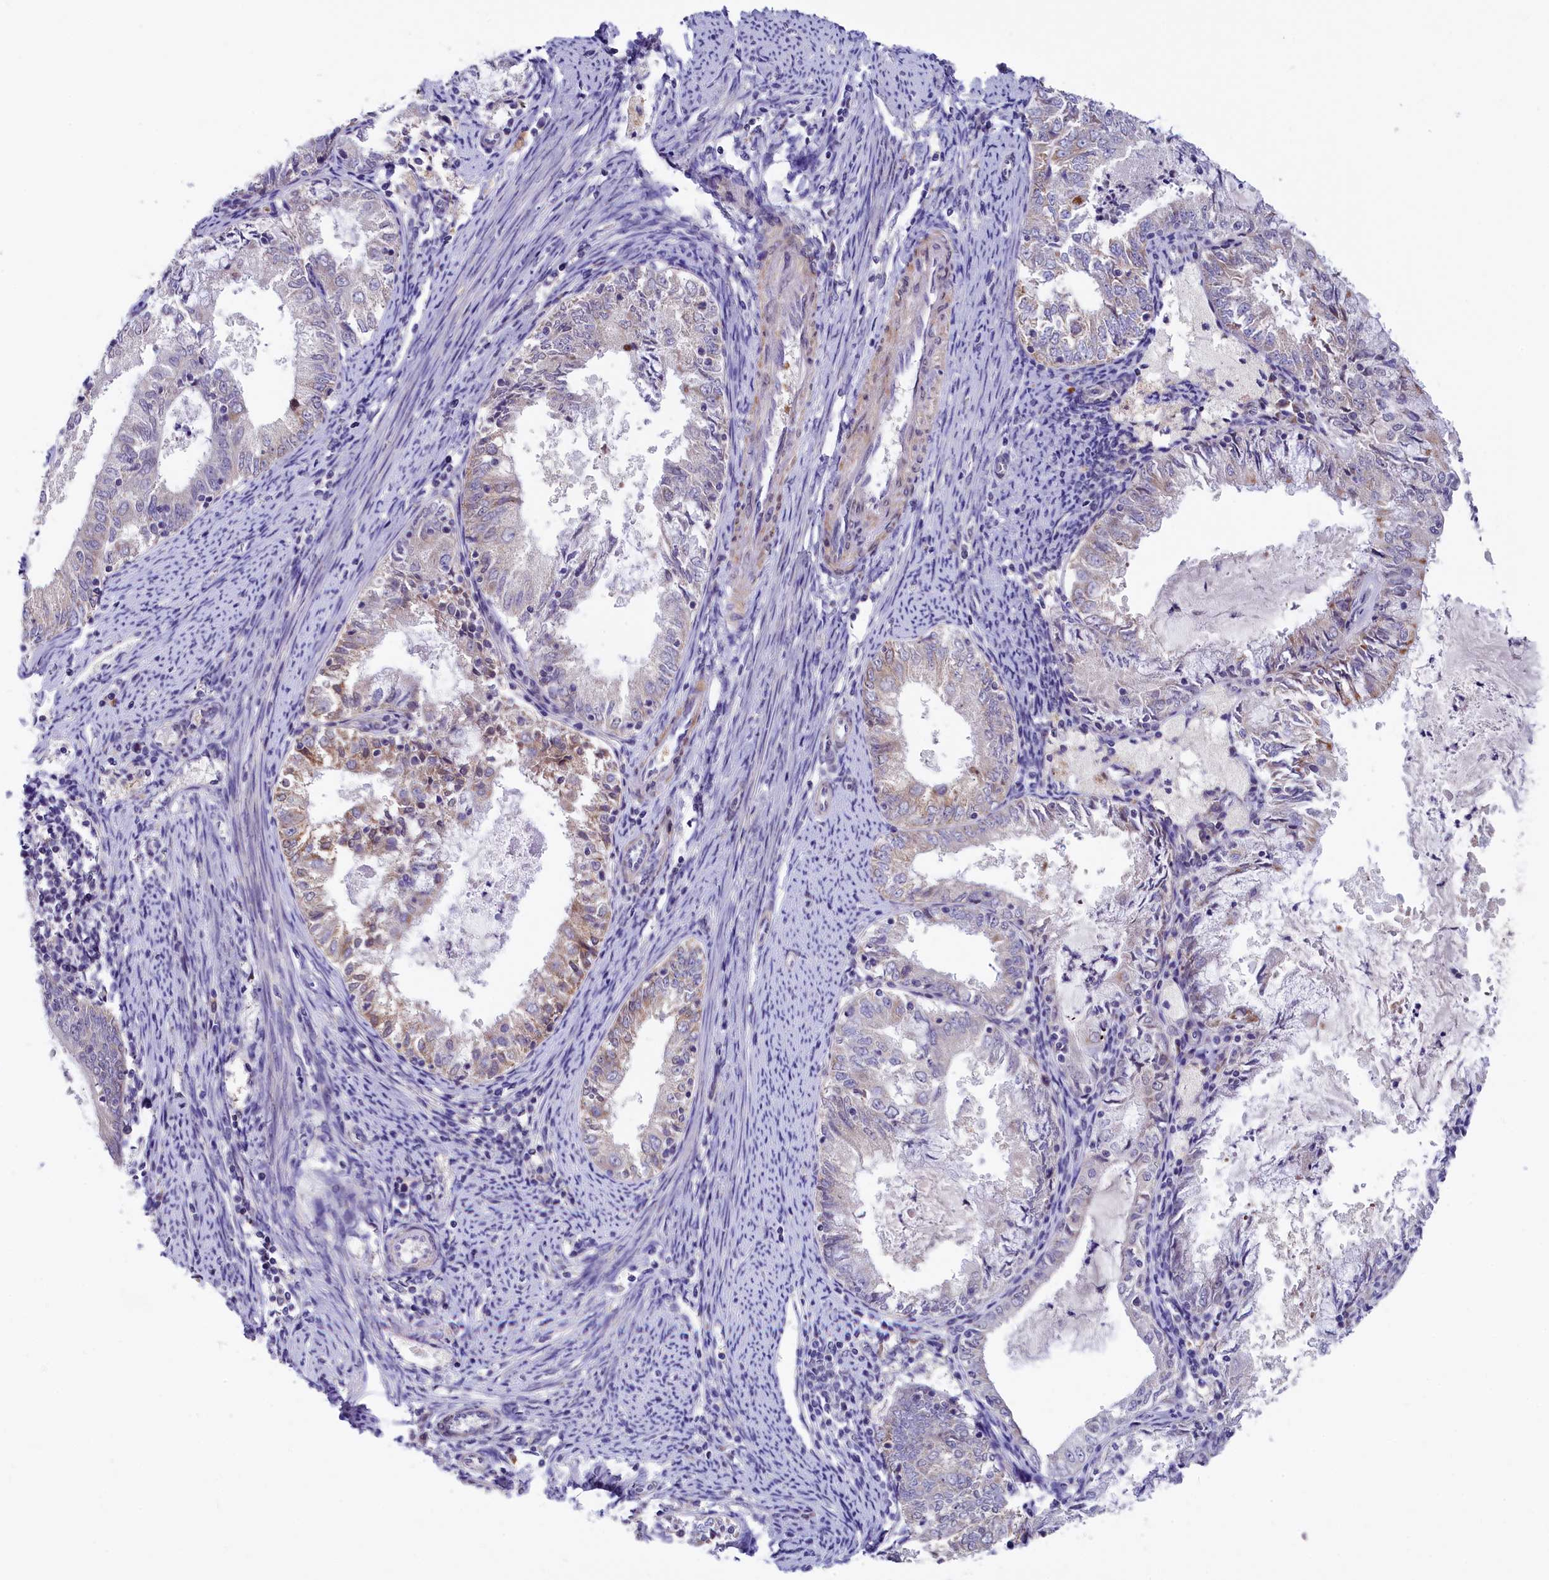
{"staining": {"intensity": "weak", "quantity": "<25%", "location": "cytoplasmic/membranous"}, "tissue": "endometrial cancer", "cell_type": "Tumor cells", "image_type": "cancer", "snomed": [{"axis": "morphology", "description": "Adenocarcinoma, NOS"}, {"axis": "topography", "description": "Endometrium"}], "caption": "This micrograph is of endometrial cancer stained with IHC to label a protein in brown with the nuclei are counter-stained blue. There is no positivity in tumor cells. (DAB IHC, high magnification).", "gene": "SLC39A6", "patient": {"sex": "female", "age": 57}}